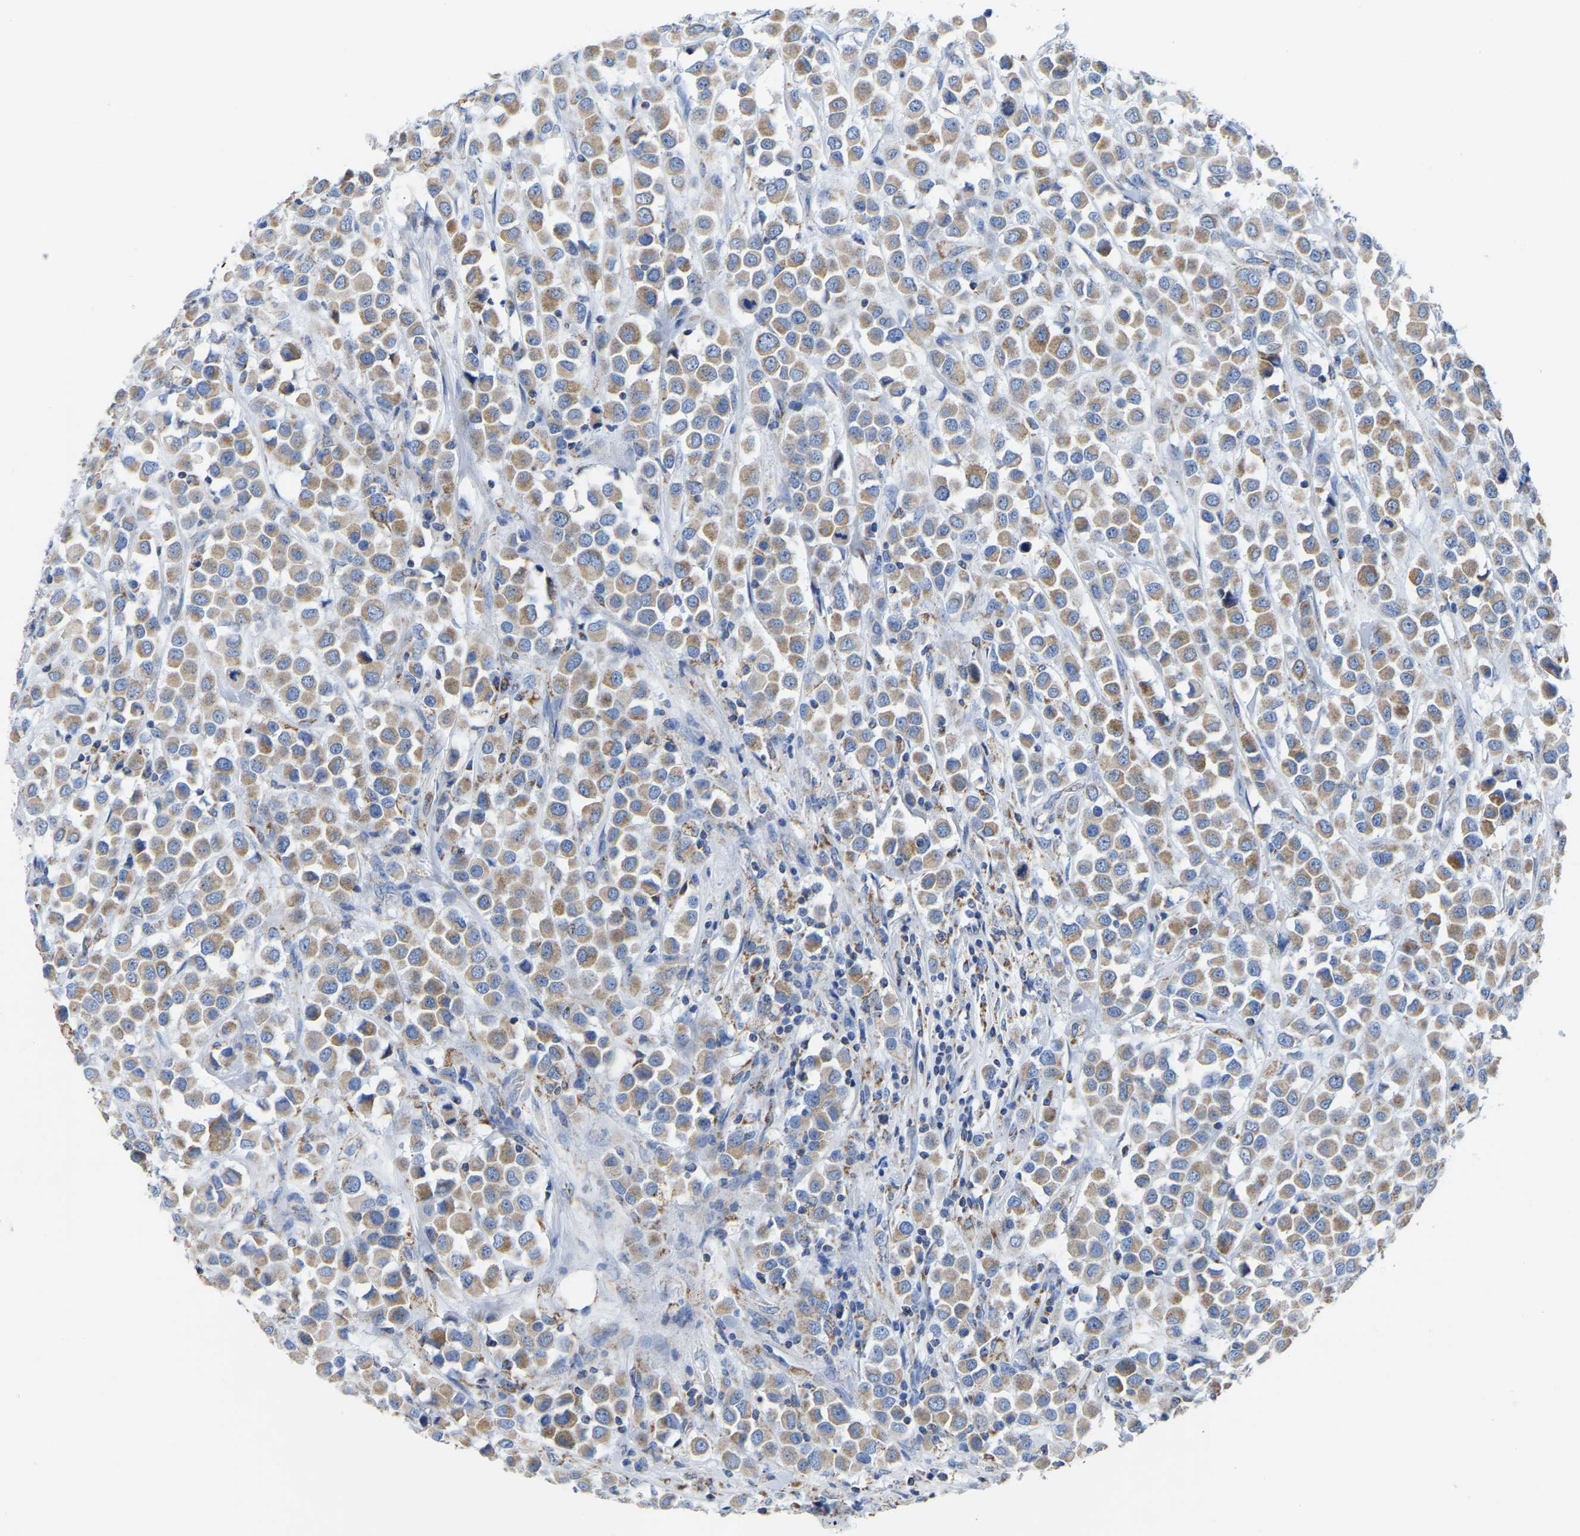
{"staining": {"intensity": "moderate", "quantity": ">75%", "location": "cytoplasmic/membranous"}, "tissue": "breast cancer", "cell_type": "Tumor cells", "image_type": "cancer", "snomed": [{"axis": "morphology", "description": "Duct carcinoma"}, {"axis": "topography", "description": "Breast"}], "caption": "Tumor cells exhibit medium levels of moderate cytoplasmic/membranous positivity in approximately >75% of cells in invasive ductal carcinoma (breast).", "gene": "ETFA", "patient": {"sex": "female", "age": 61}}